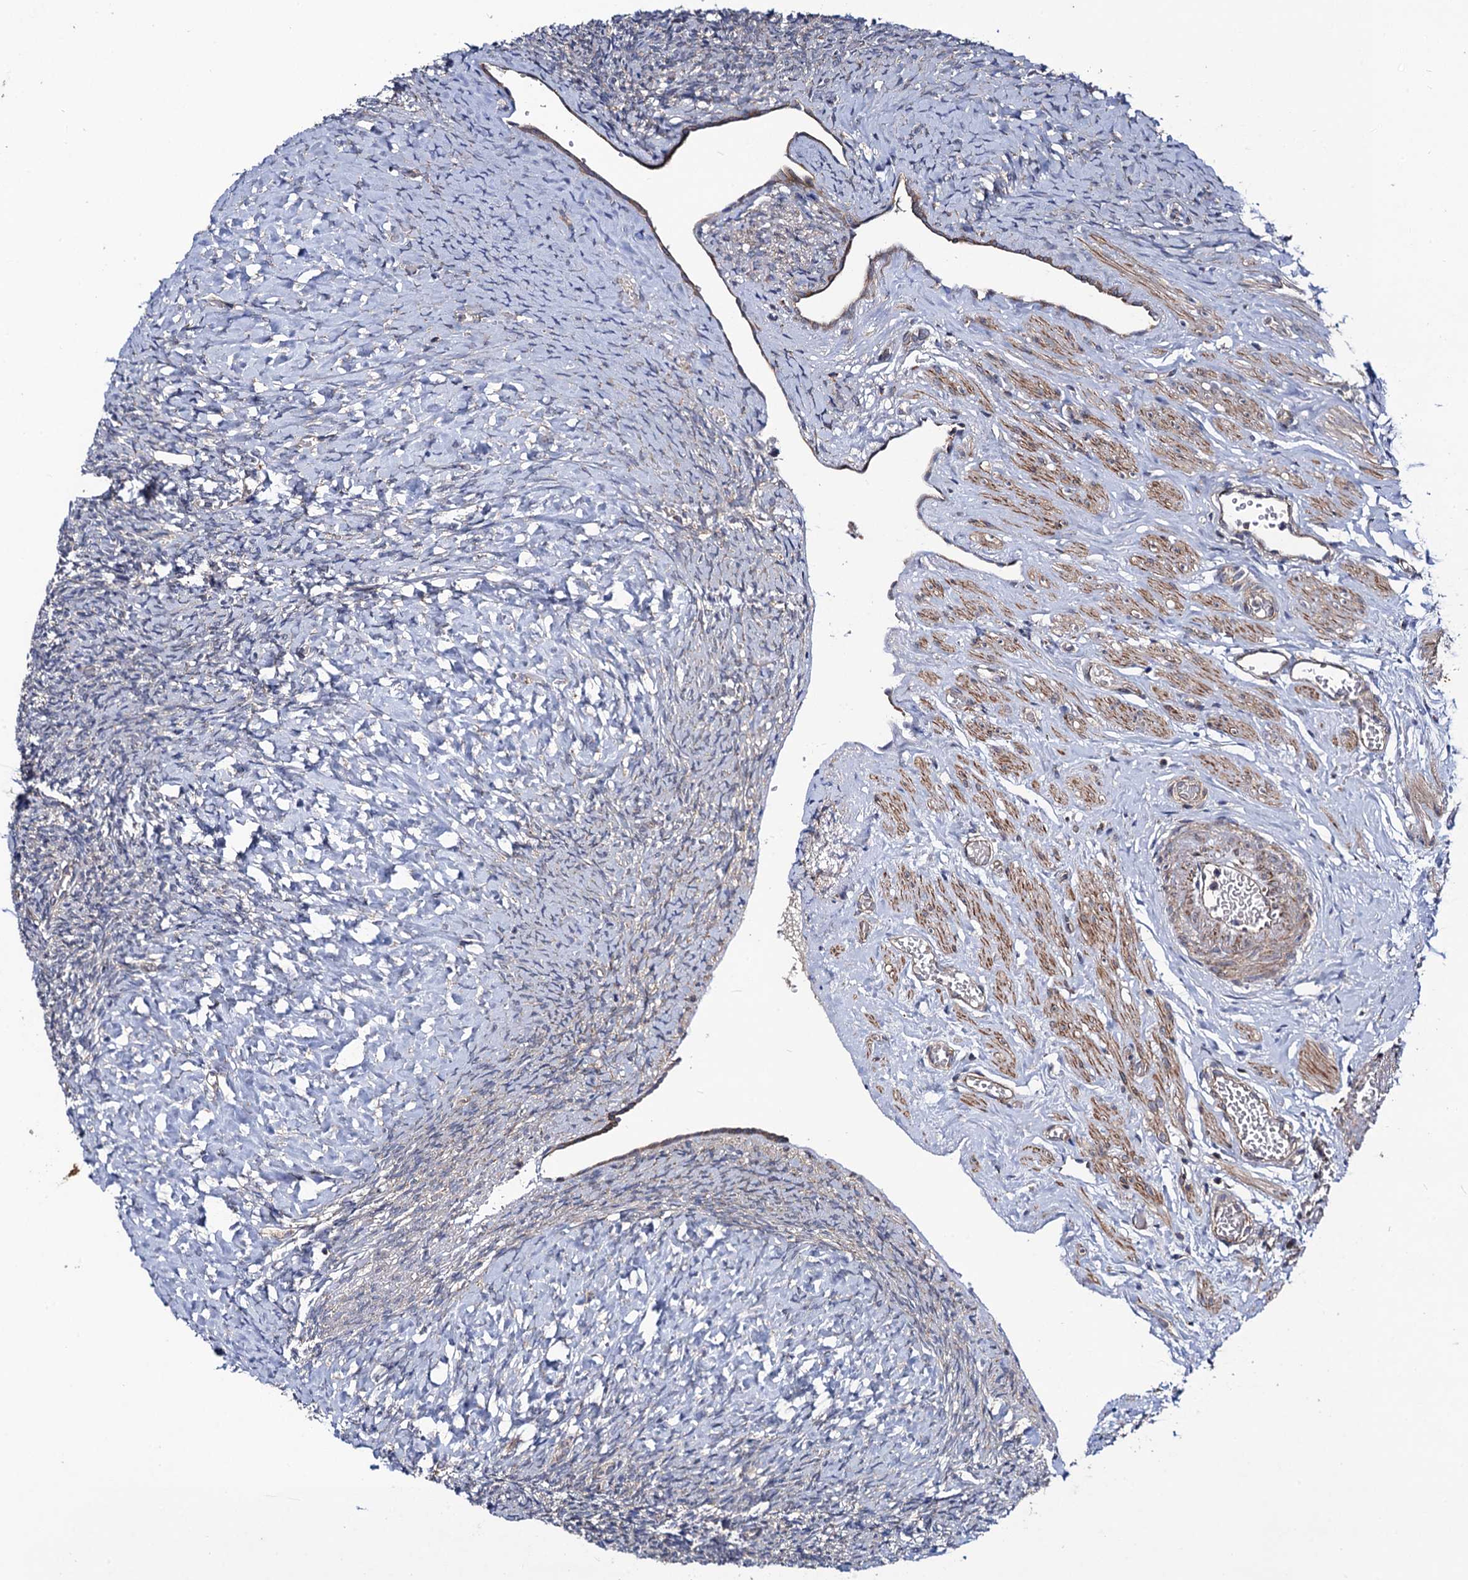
{"staining": {"intensity": "negative", "quantity": "none", "location": "none"}, "tissue": "ovary", "cell_type": "Ovarian stroma cells", "image_type": "normal", "snomed": [{"axis": "morphology", "description": "Normal tissue, NOS"}, {"axis": "topography", "description": "Ovary"}], "caption": "Photomicrograph shows no significant protein staining in ovarian stroma cells of unremarkable ovary. Brightfield microscopy of IHC stained with DAB (brown) and hematoxylin (blue), captured at high magnification.", "gene": "DYDC1", "patient": {"sex": "female", "age": 41}}